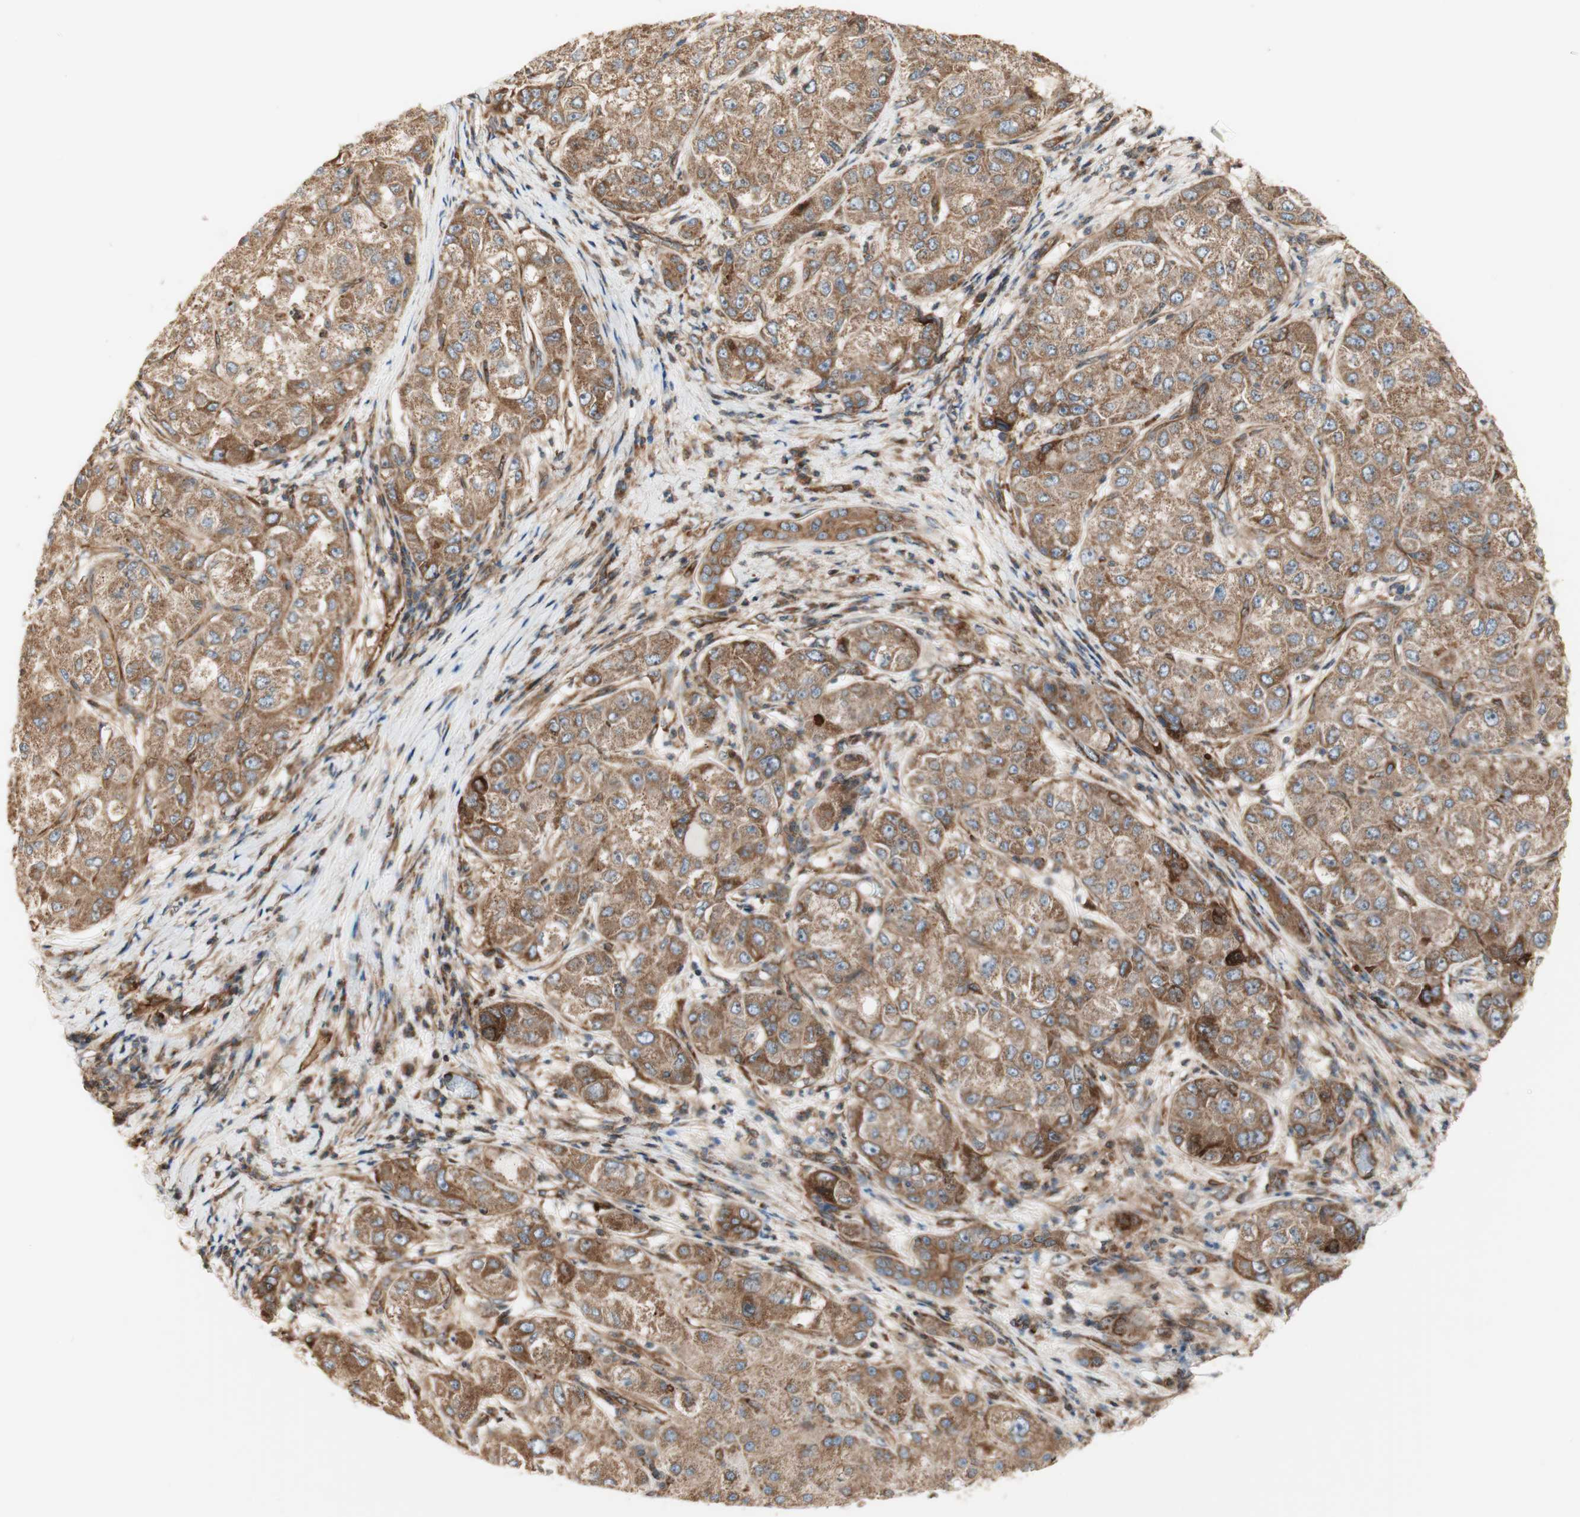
{"staining": {"intensity": "moderate", "quantity": ">75%", "location": "cytoplasmic/membranous"}, "tissue": "liver cancer", "cell_type": "Tumor cells", "image_type": "cancer", "snomed": [{"axis": "morphology", "description": "Carcinoma, Hepatocellular, NOS"}, {"axis": "topography", "description": "Liver"}], "caption": "This image exhibits immunohistochemistry staining of human liver cancer, with medium moderate cytoplasmic/membranous staining in approximately >75% of tumor cells.", "gene": "CTTNBP2NL", "patient": {"sex": "male", "age": 80}}